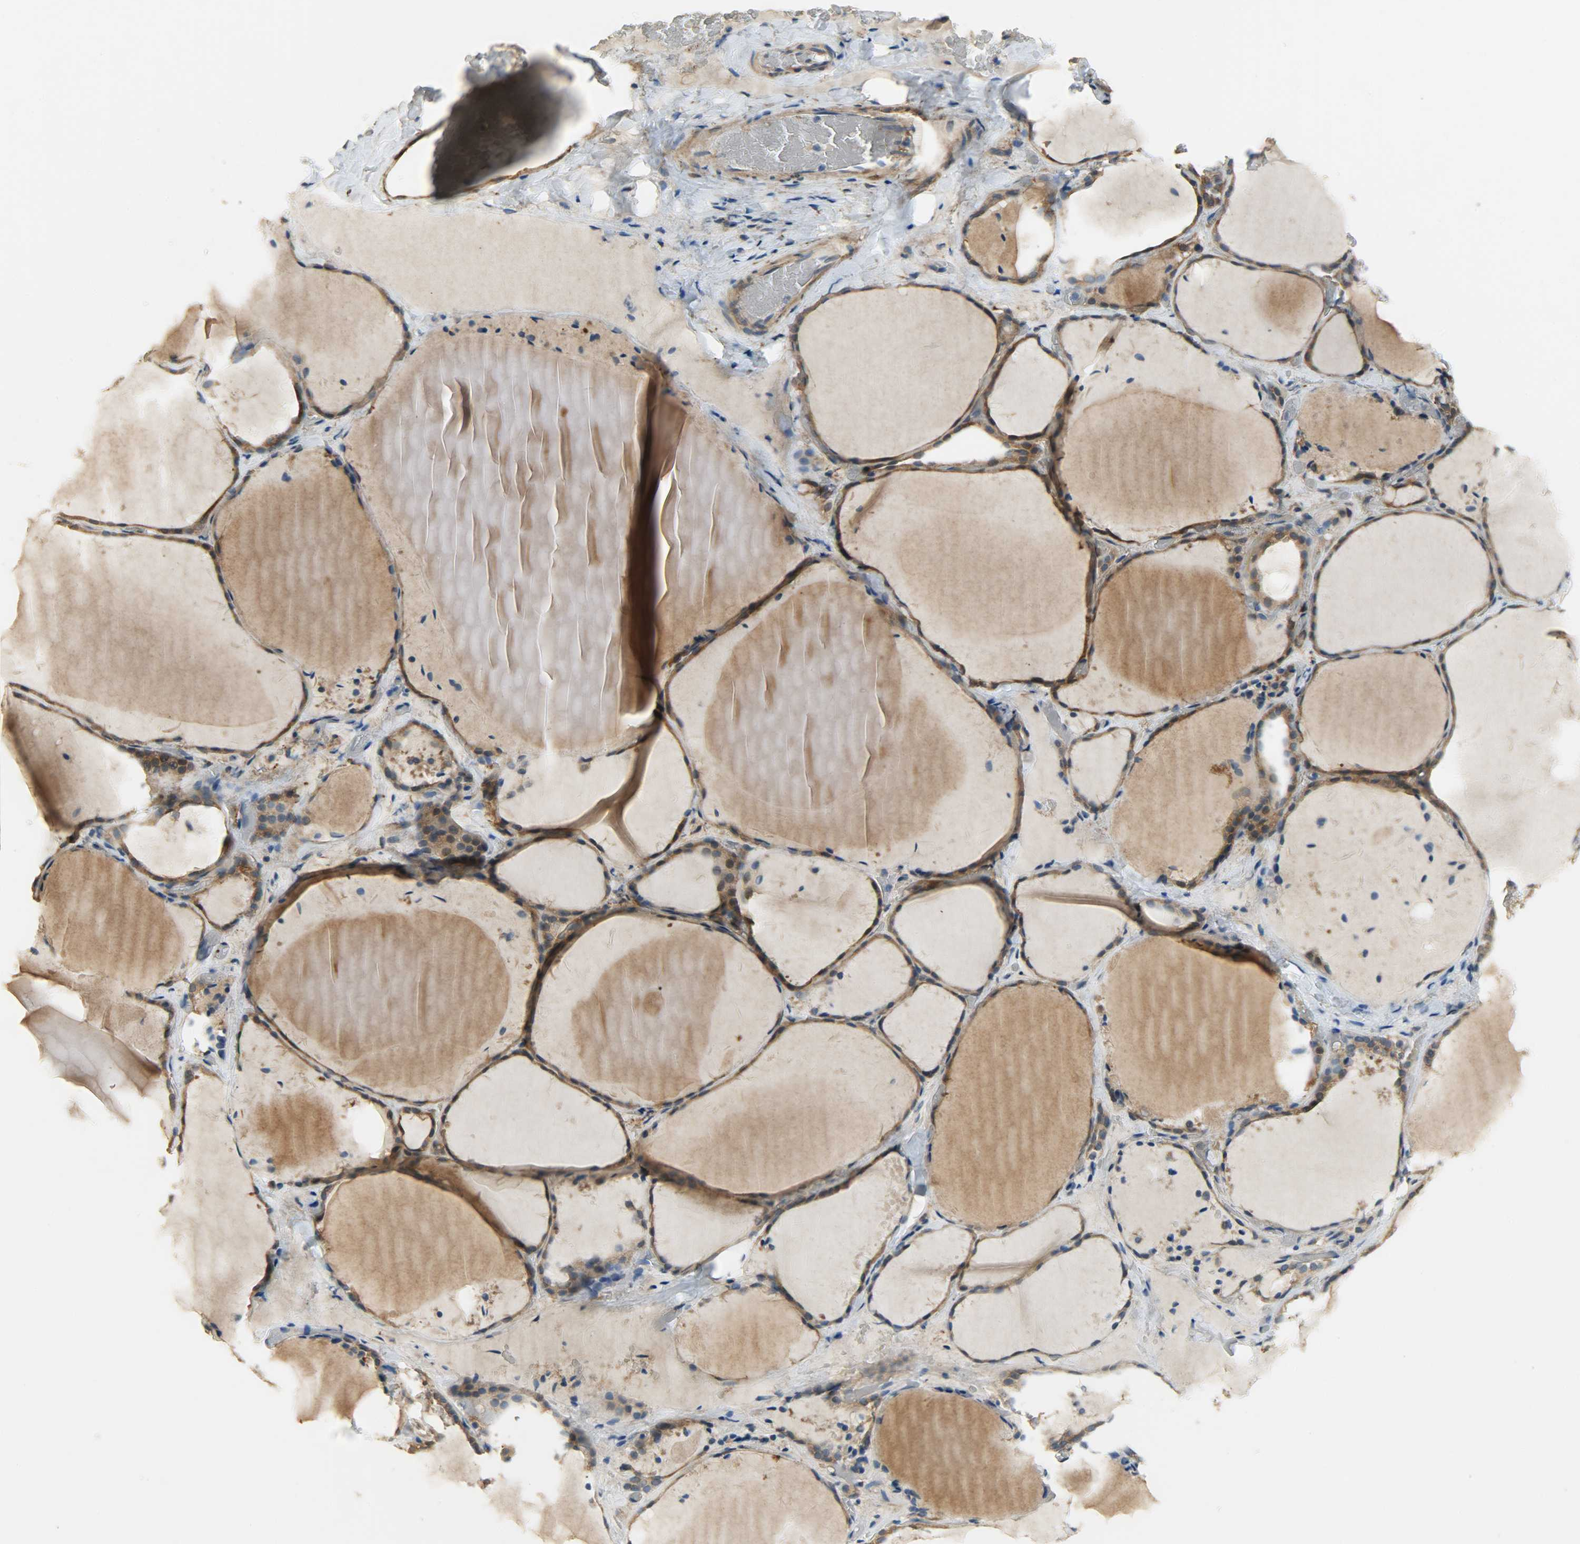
{"staining": {"intensity": "strong", "quantity": ">75%", "location": "cytoplasmic/membranous"}, "tissue": "thyroid gland", "cell_type": "Glandular cells", "image_type": "normal", "snomed": [{"axis": "morphology", "description": "Normal tissue, NOS"}, {"axis": "topography", "description": "Thyroid gland"}], "caption": "Immunohistochemistry (DAB (3,3'-diaminobenzidine)) staining of normal thyroid gland shows strong cytoplasmic/membranous protein staining in approximately >75% of glandular cells.", "gene": "C1orf198", "patient": {"sex": "female", "age": 22}}